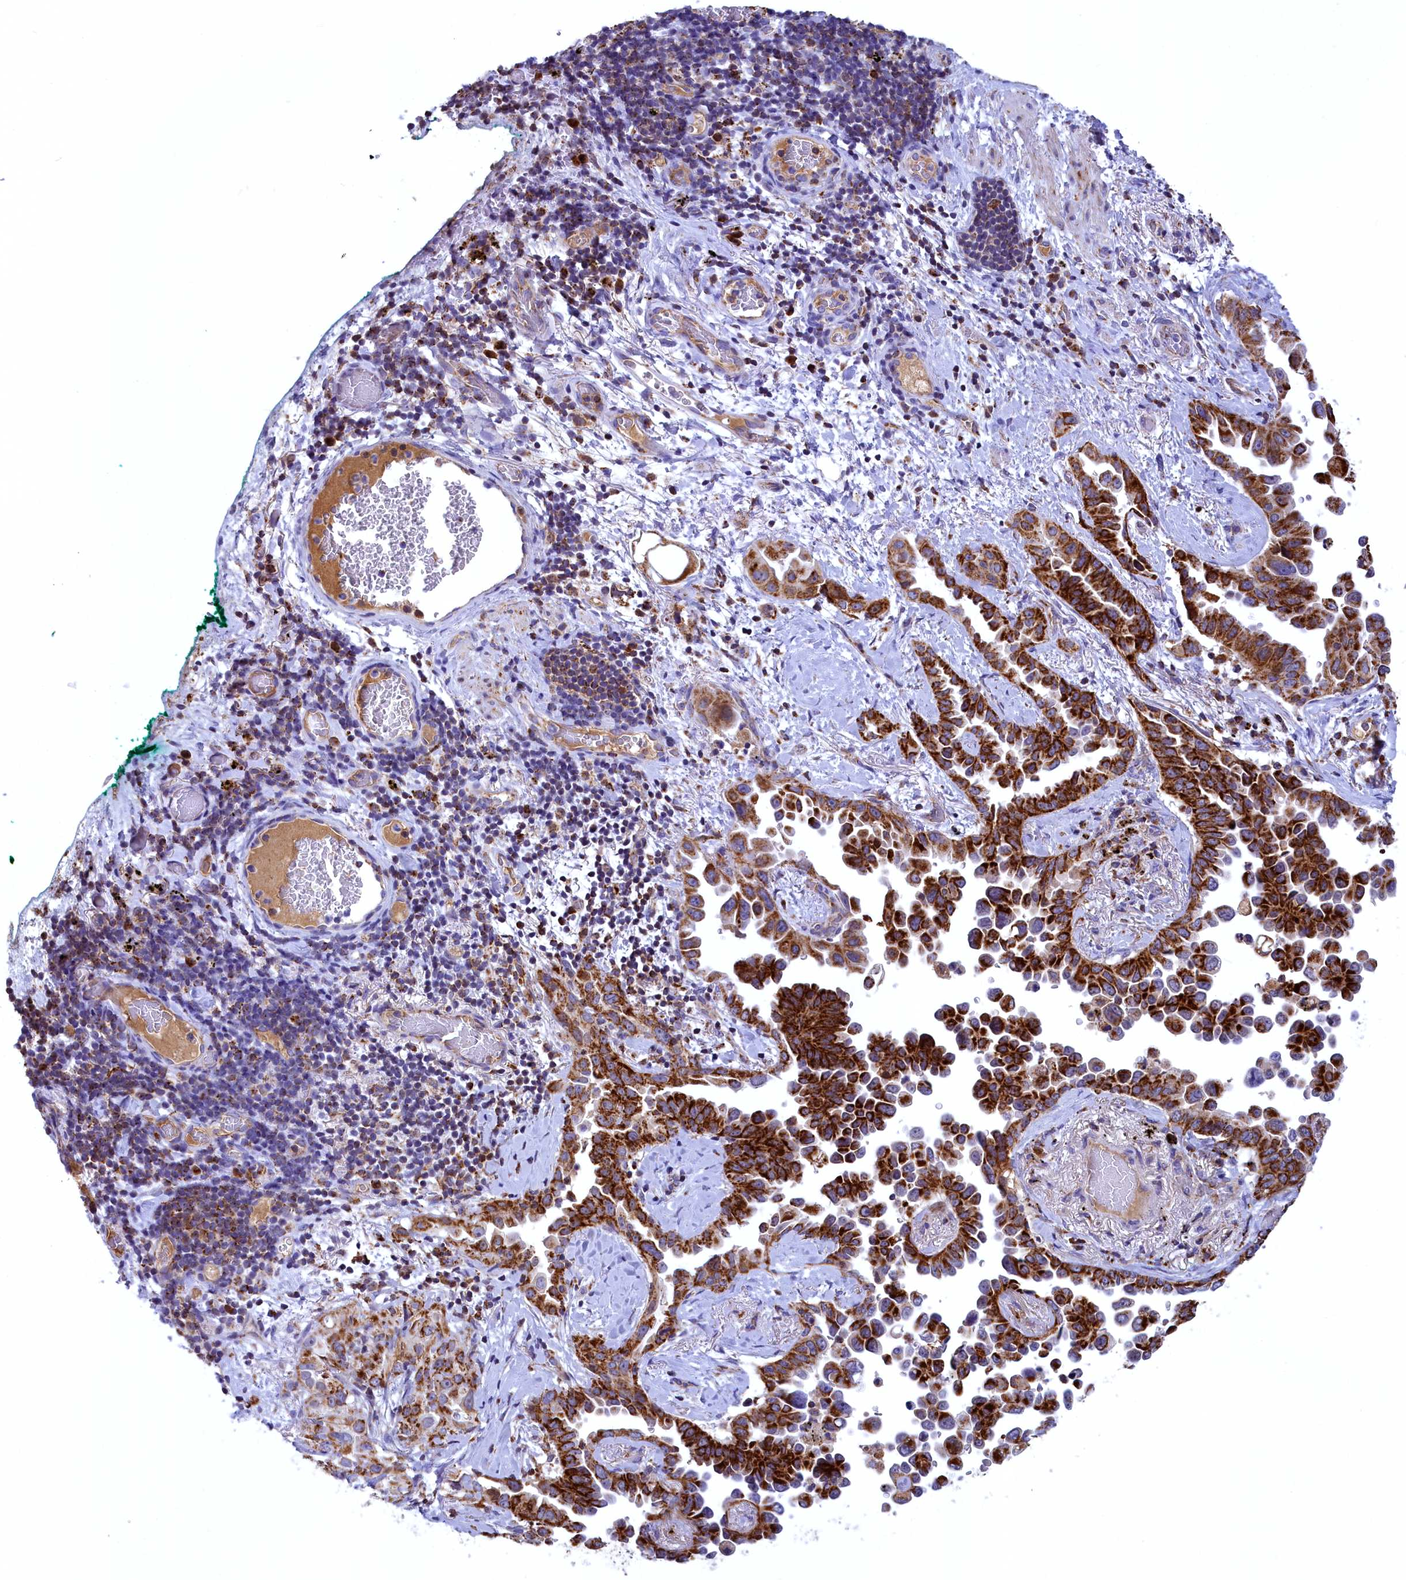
{"staining": {"intensity": "strong", "quantity": ">75%", "location": "cytoplasmic/membranous,nuclear"}, "tissue": "lung cancer", "cell_type": "Tumor cells", "image_type": "cancer", "snomed": [{"axis": "morphology", "description": "Adenocarcinoma, NOS"}, {"axis": "topography", "description": "Lung"}], "caption": "About >75% of tumor cells in adenocarcinoma (lung) reveal strong cytoplasmic/membranous and nuclear protein expression as visualized by brown immunohistochemical staining.", "gene": "COX17", "patient": {"sex": "female", "age": 67}}